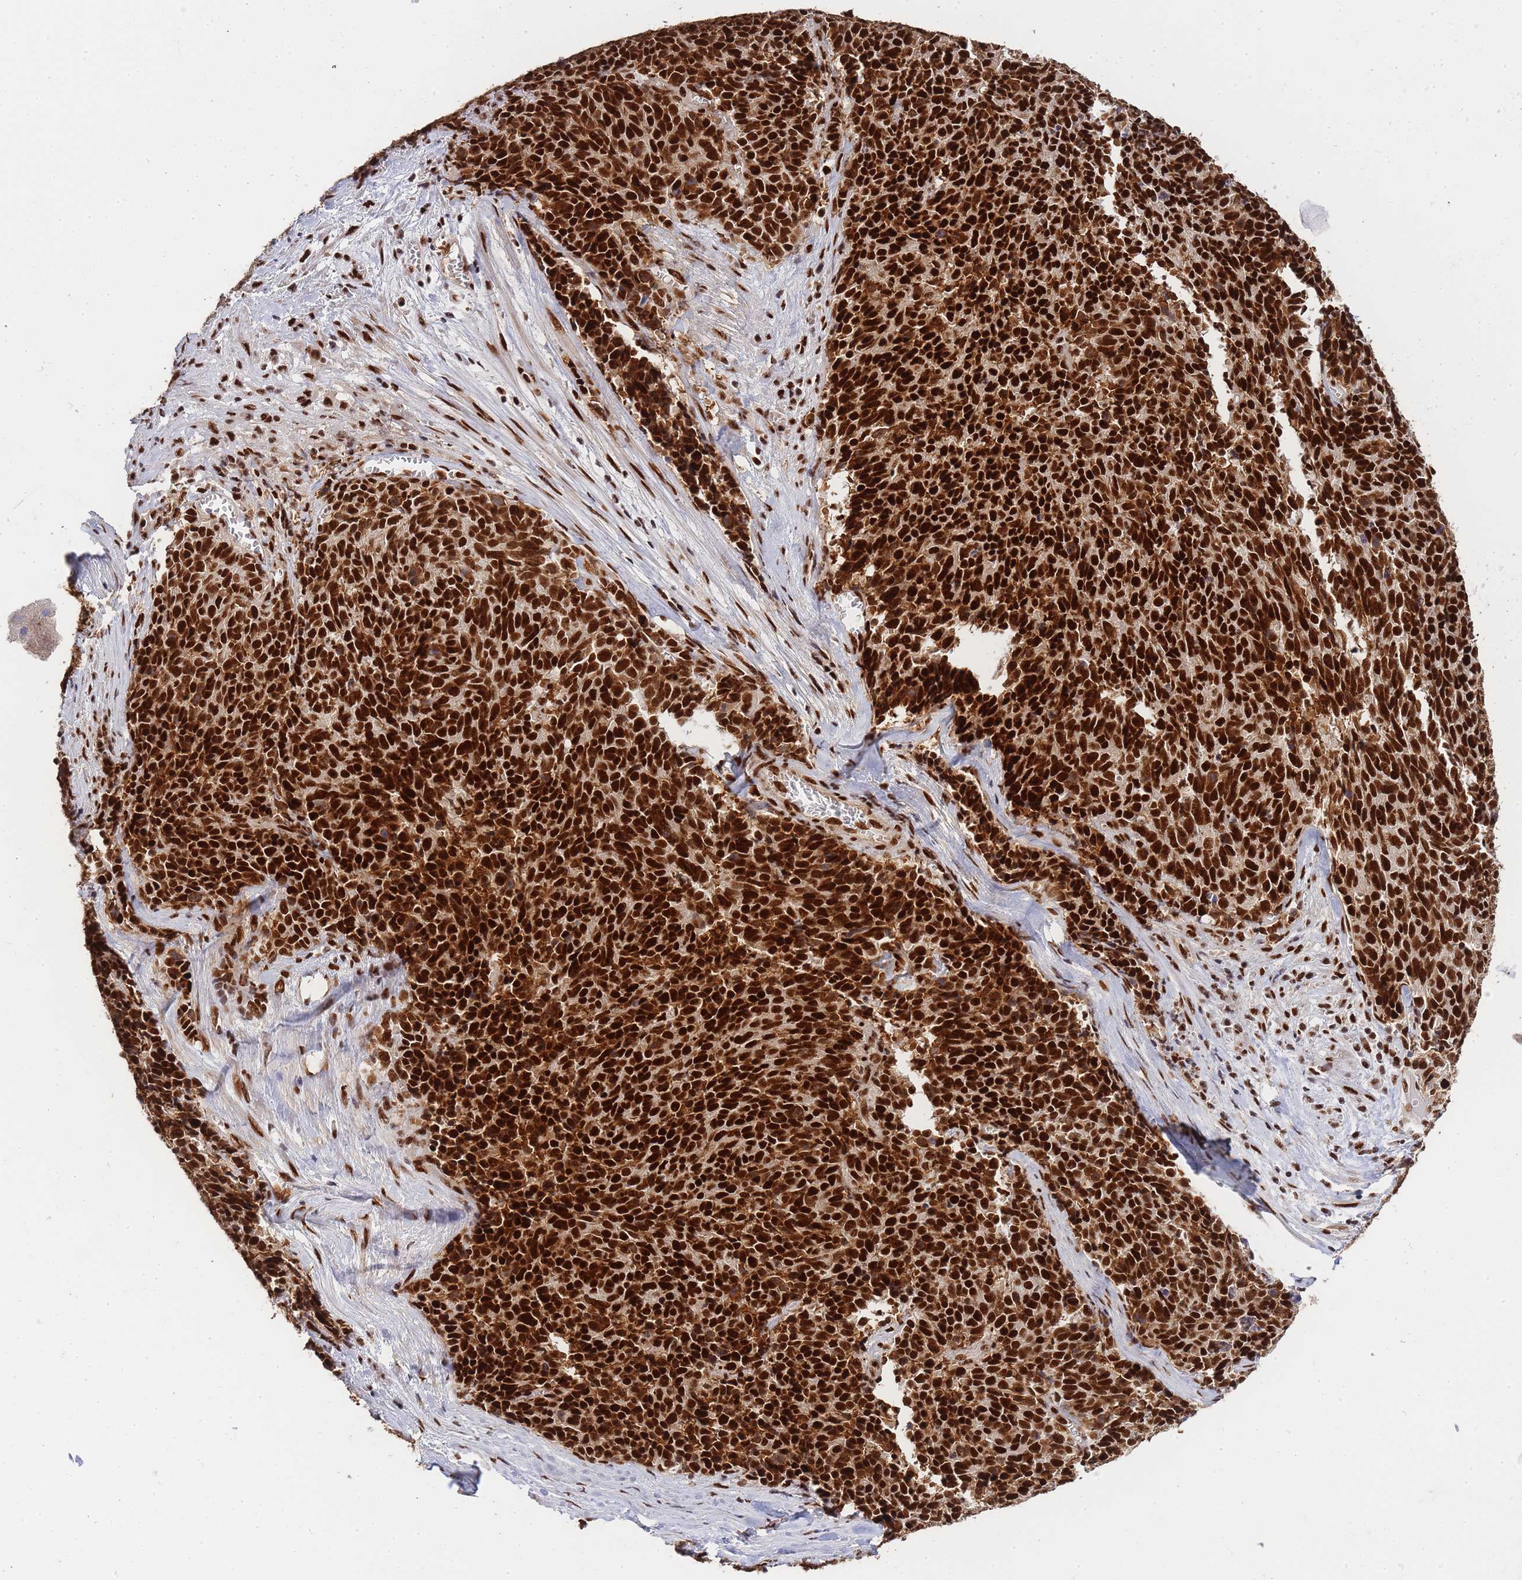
{"staining": {"intensity": "strong", "quantity": ">75%", "location": "nuclear"}, "tissue": "cervical cancer", "cell_type": "Tumor cells", "image_type": "cancer", "snomed": [{"axis": "morphology", "description": "Squamous cell carcinoma, NOS"}, {"axis": "topography", "description": "Cervix"}], "caption": "Cervical squamous cell carcinoma stained with a brown dye demonstrates strong nuclear positive positivity in about >75% of tumor cells.", "gene": "PRKDC", "patient": {"sex": "female", "age": 29}}